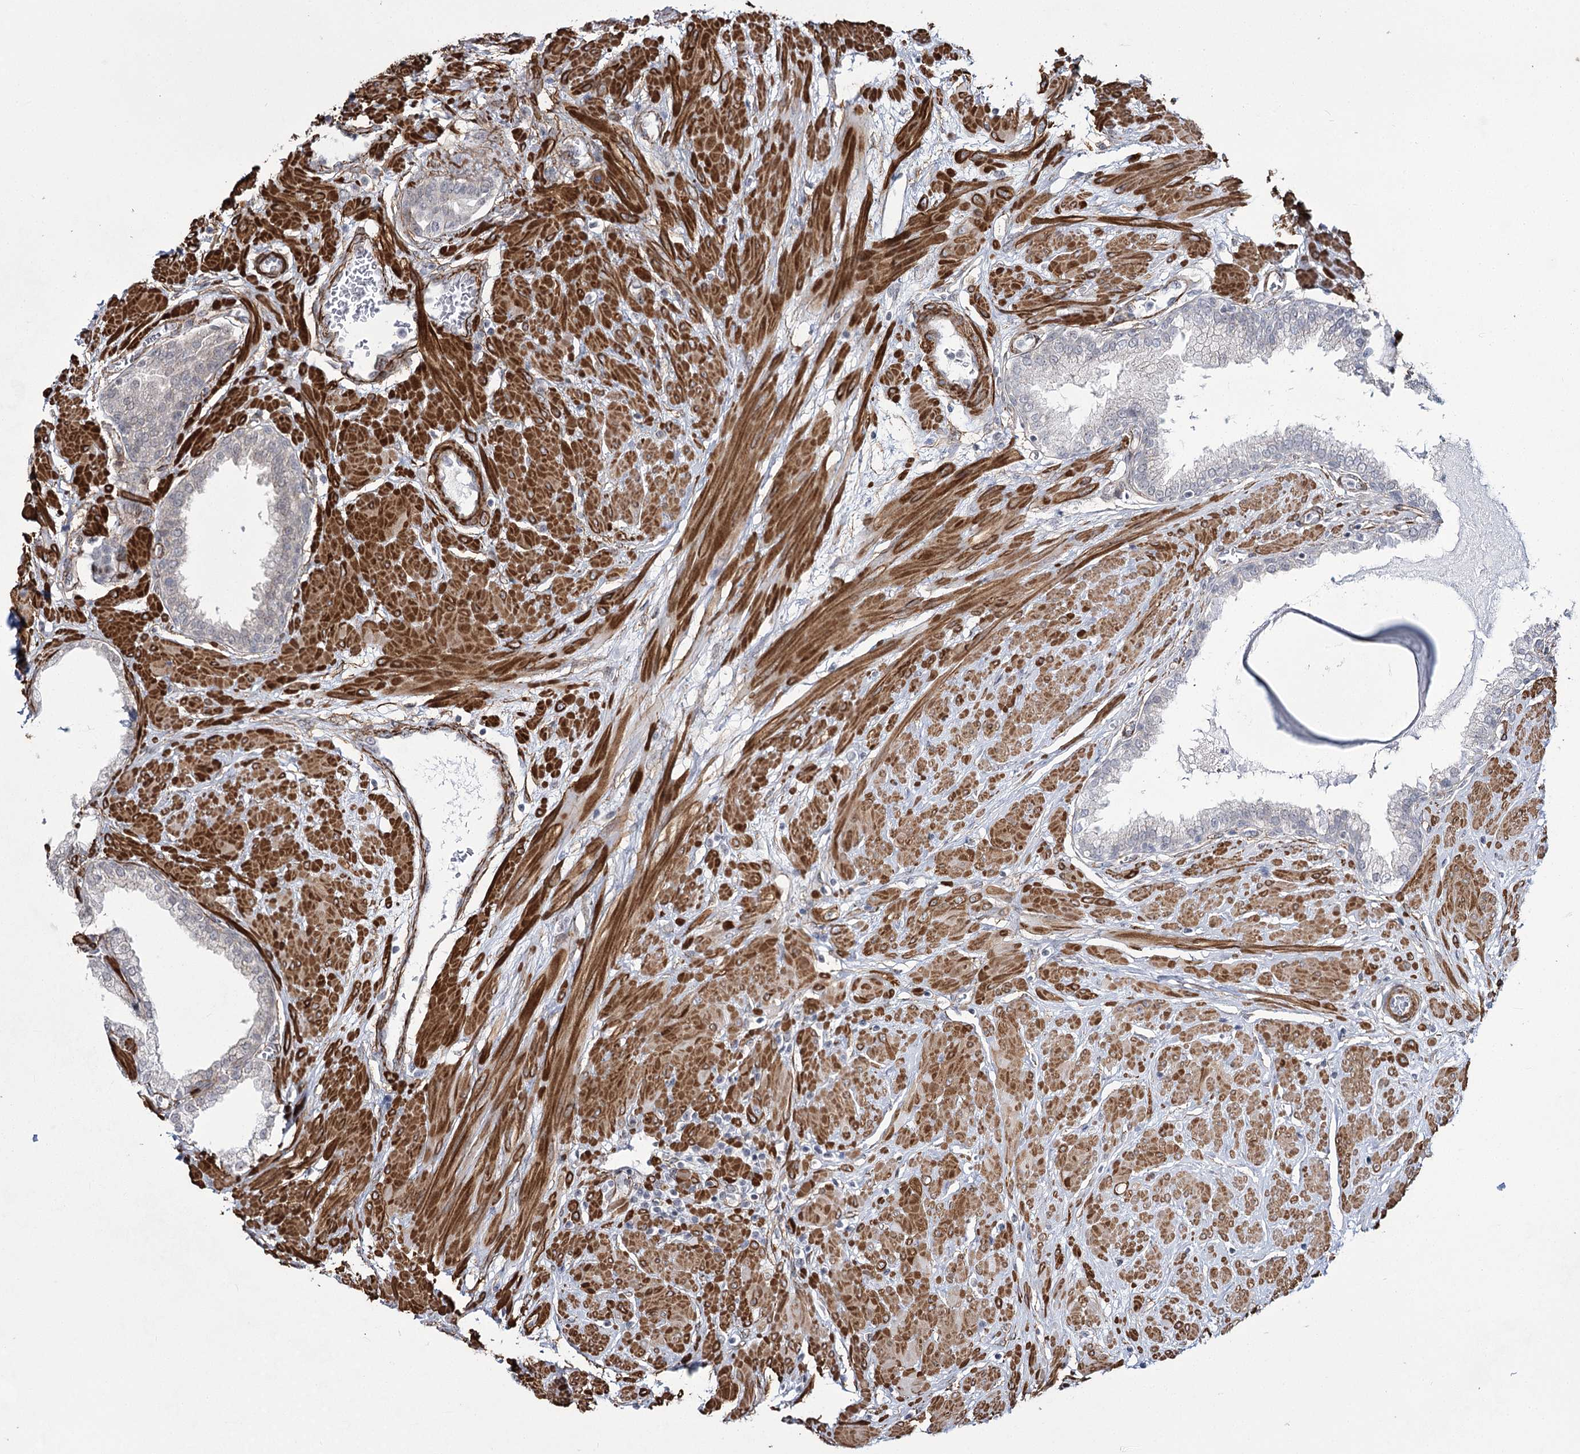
{"staining": {"intensity": "negative", "quantity": "none", "location": "none"}, "tissue": "prostate", "cell_type": "Glandular cells", "image_type": "normal", "snomed": [{"axis": "morphology", "description": "Normal tissue, NOS"}, {"axis": "topography", "description": "Prostate"}], "caption": "DAB (3,3'-diaminobenzidine) immunohistochemical staining of unremarkable human prostate reveals no significant expression in glandular cells.", "gene": "CWF19L1", "patient": {"sex": "male", "age": 51}}